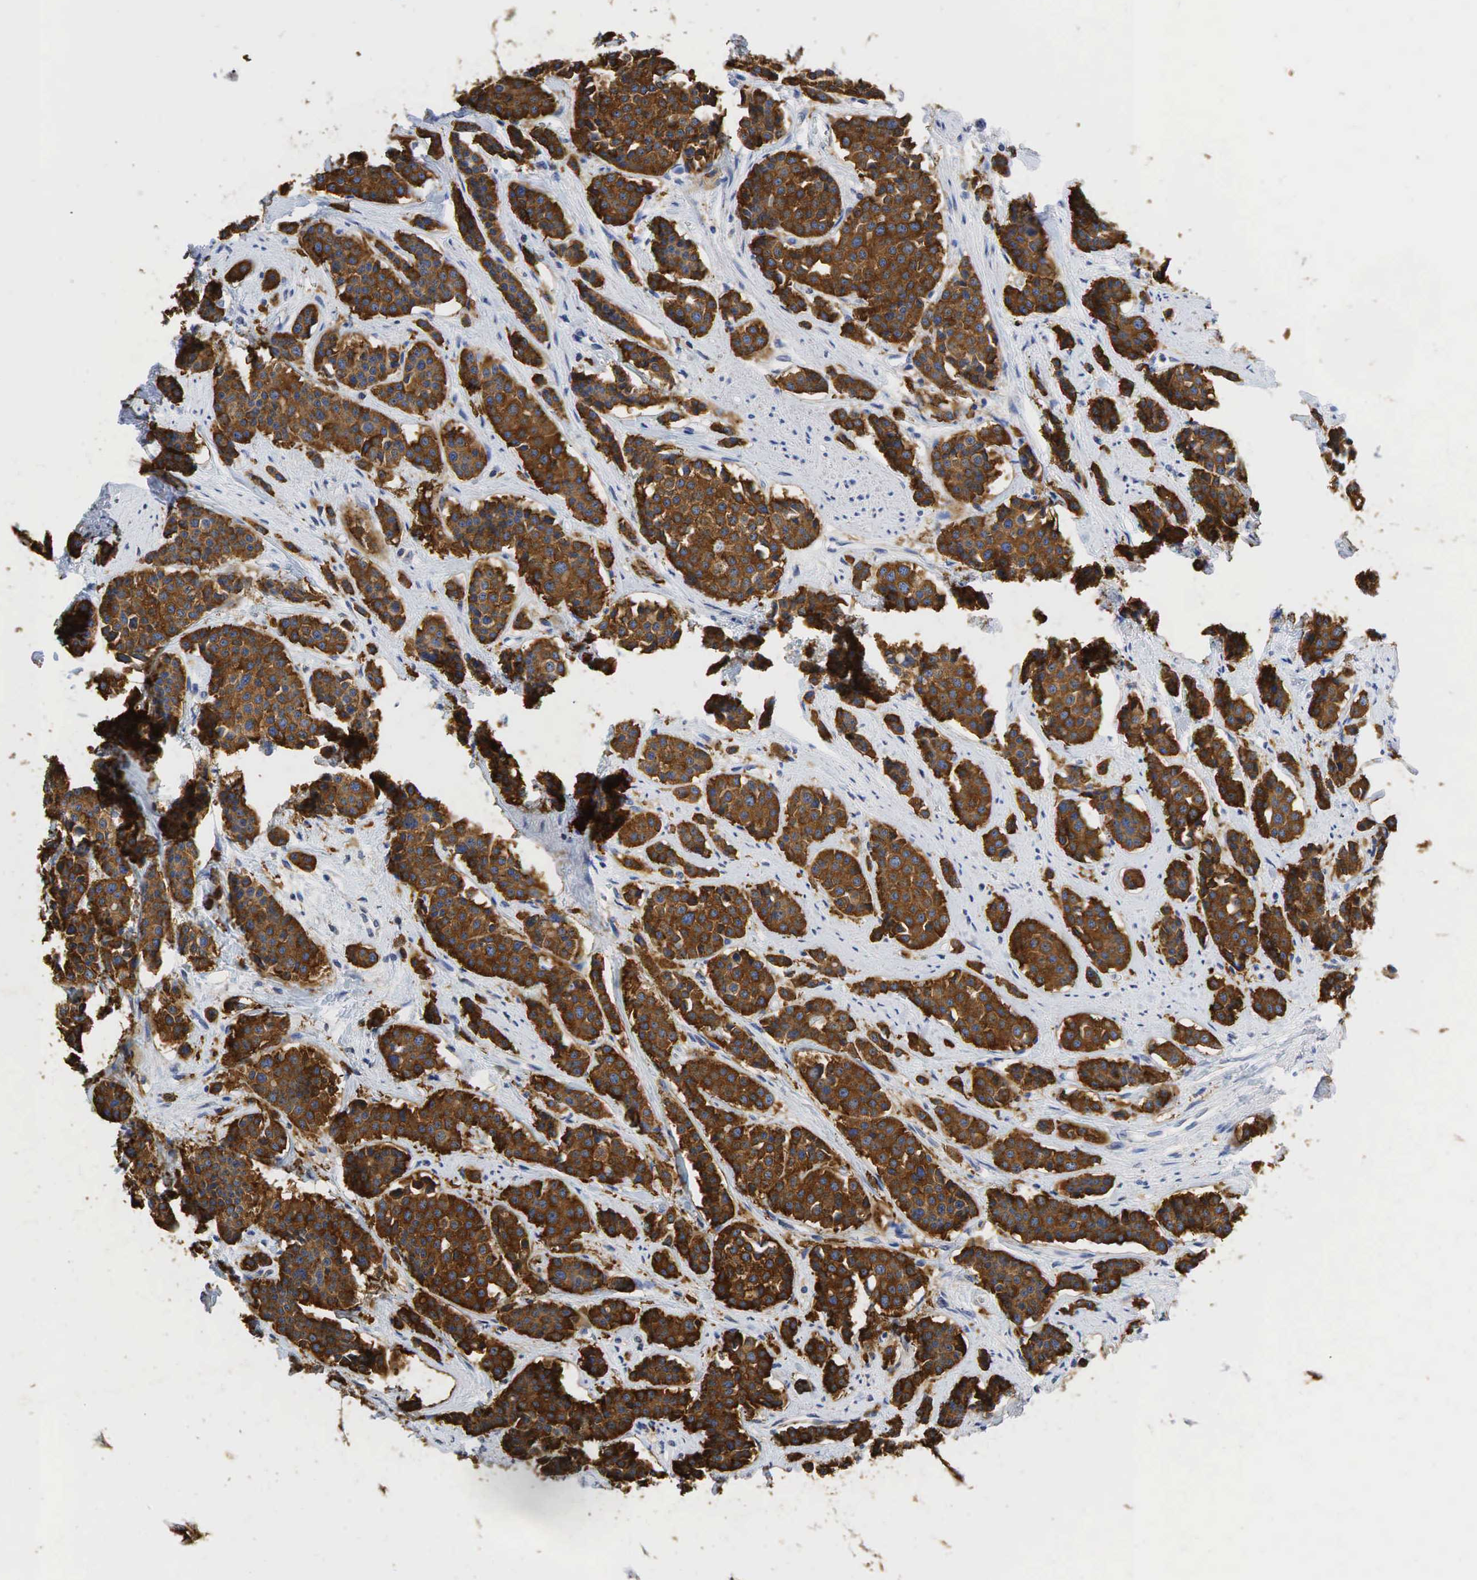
{"staining": {"intensity": "strong", "quantity": ">75%", "location": "cytoplasmic/membranous"}, "tissue": "carcinoid", "cell_type": "Tumor cells", "image_type": "cancer", "snomed": [{"axis": "morphology", "description": "Carcinoid, malignant, NOS"}, {"axis": "topography", "description": "Small intestine"}], "caption": "This photomicrograph reveals immunohistochemistry (IHC) staining of carcinoid, with high strong cytoplasmic/membranous expression in approximately >75% of tumor cells.", "gene": "SYP", "patient": {"sex": "male", "age": 60}}